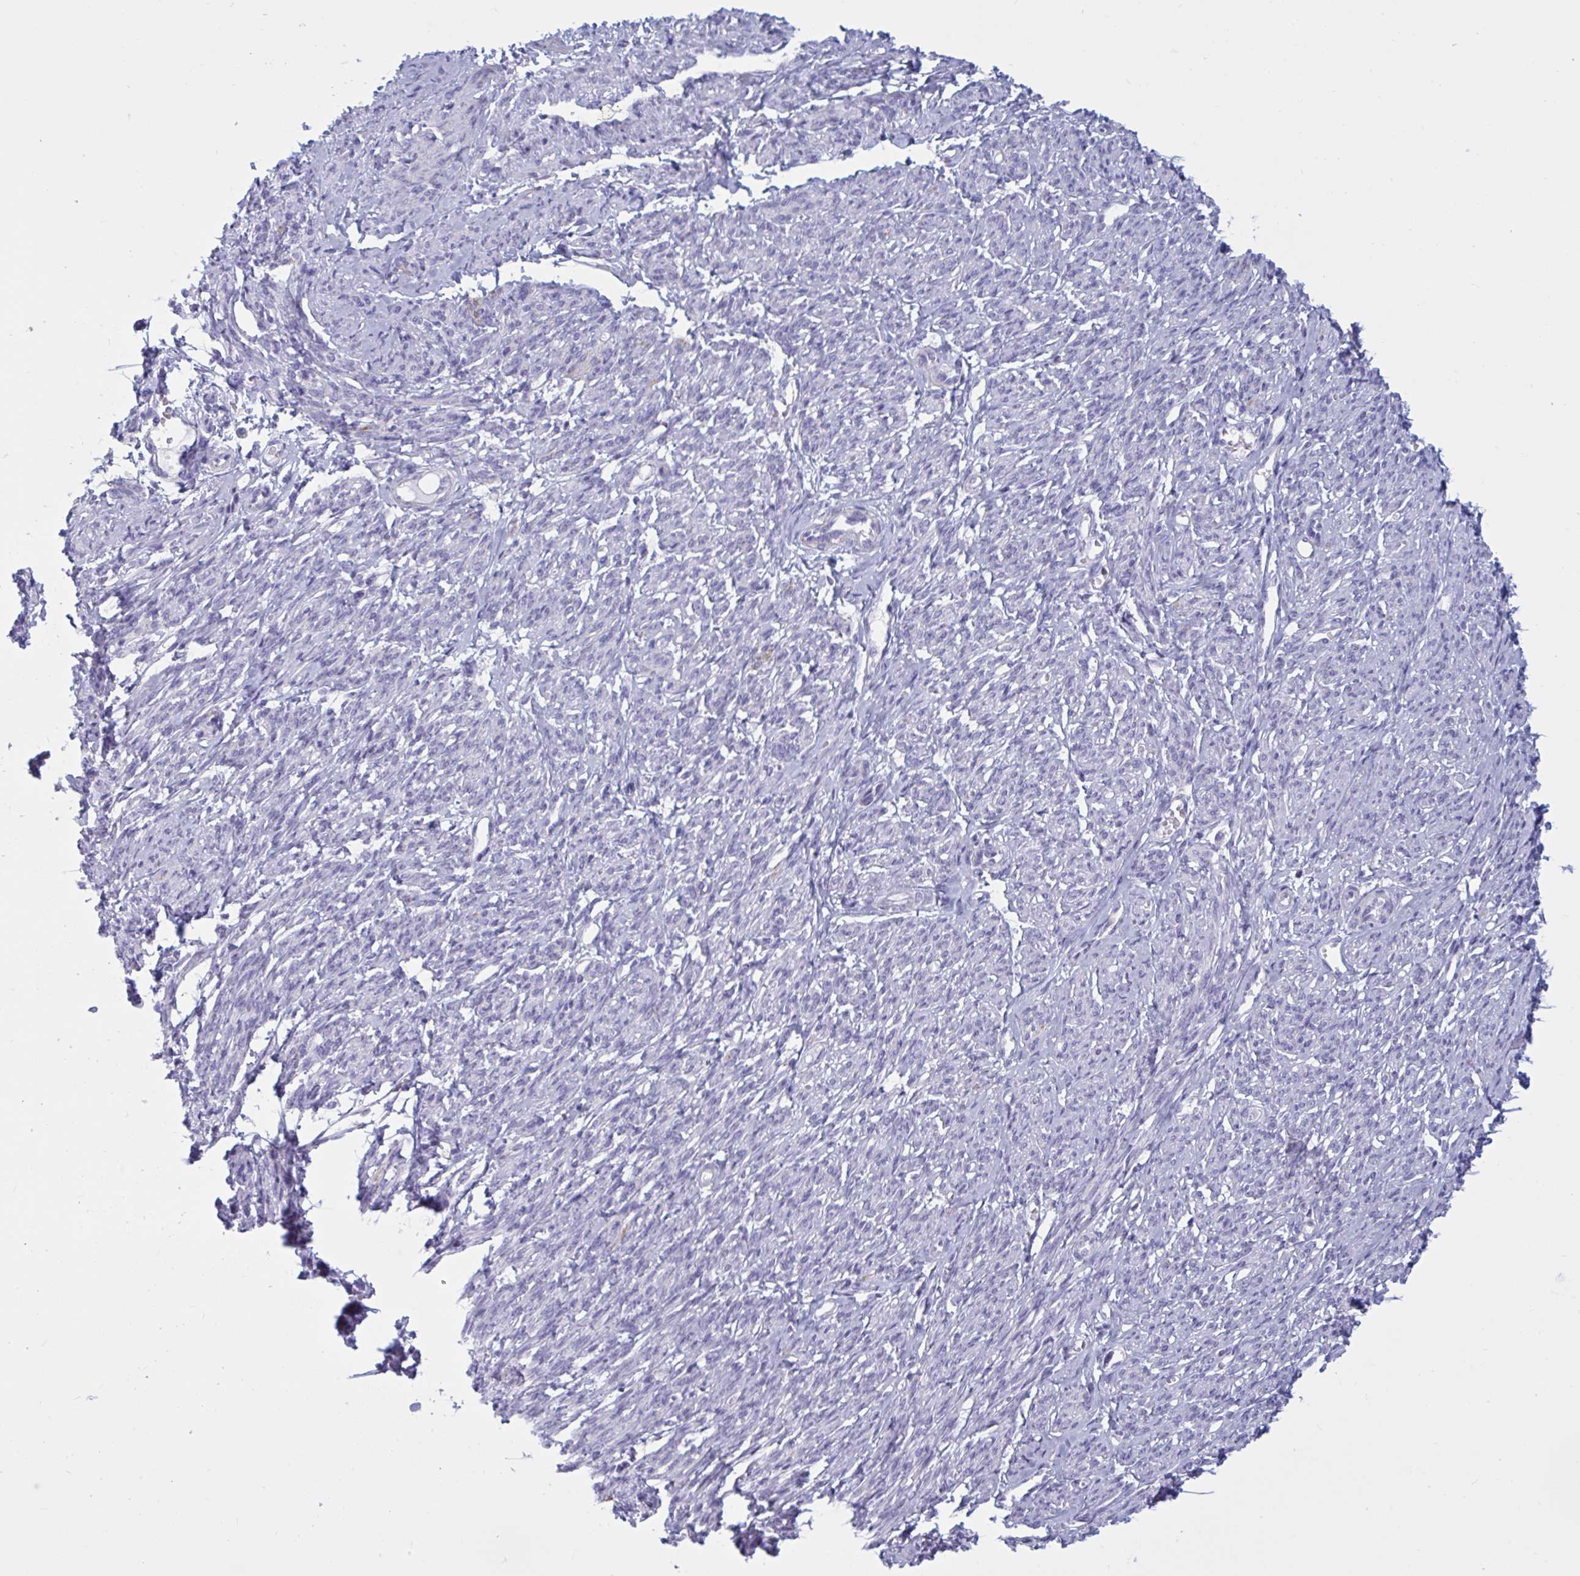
{"staining": {"intensity": "negative", "quantity": "none", "location": "none"}, "tissue": "smooth muscle", "cell_type": "Smooth muscle cells", "image_type": "normal", "snomed": [{"axis": "morphology", "description": "Normal tissue, NOS"}, {"axis": "topography", "description": "Smooth muscle"}], "caption": "DAB immunohistochemical staining of unremarkable smooth muscle shows no significant expression in smooth muscle cells. Nuclei are stained in blue.", "gene": "ATG9A", "patient": {"sex": "female", "age": 65}}